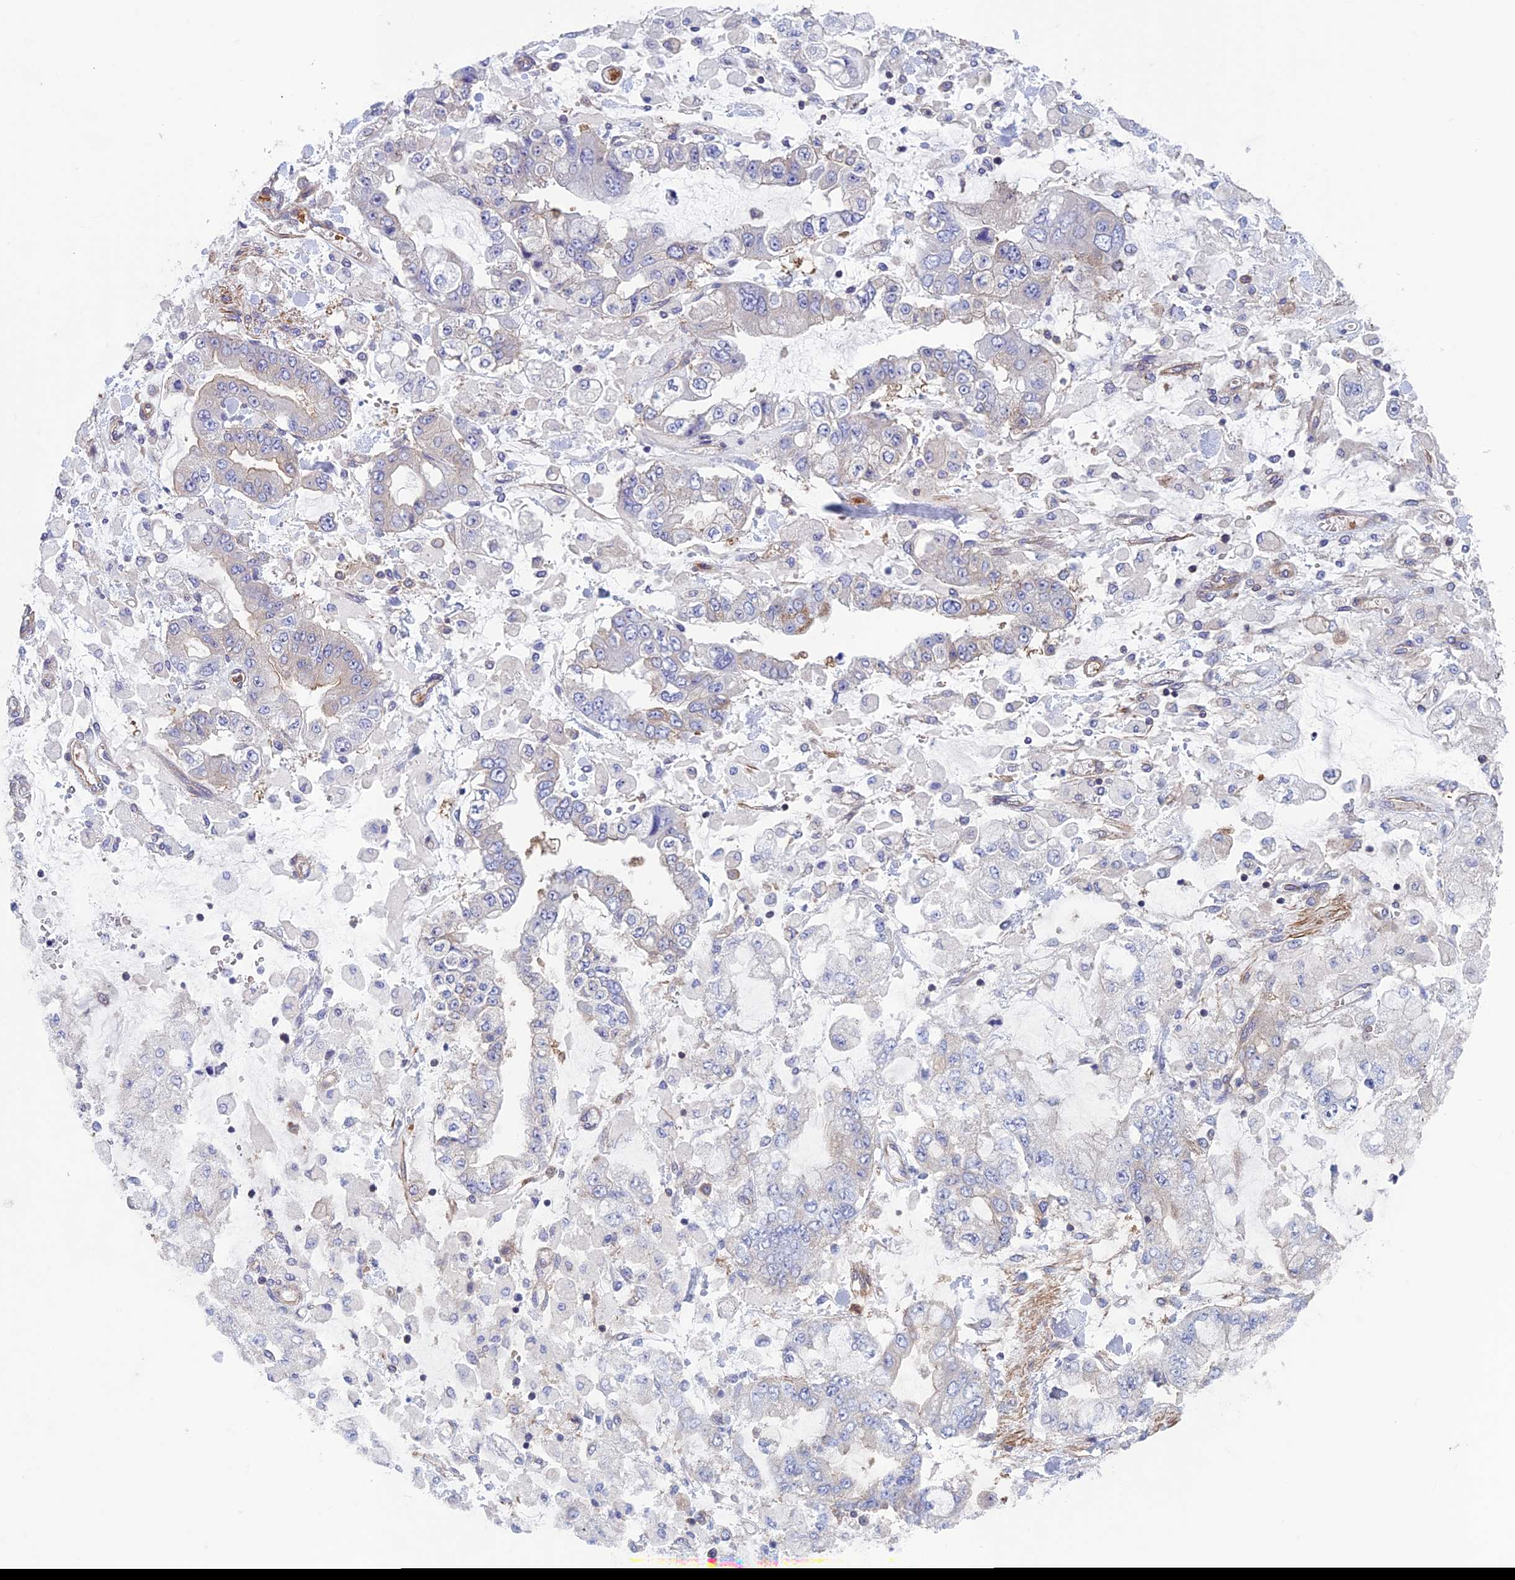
{"staining": {"intensity": "negative", "quantity": "none", "location": "none"}, "tissue": "stomach cancer", "cell_type": "Tumor cells", "image_type": "cancer", "snomed": [{"axis": "morphology", "description": "Normal tissue, NOS"}, {"axis": "morphology", "description": "Adenocarcinoma, NOS"}, {"axis": "topography", "description": "Stomach, upper"}, {"axis": "topography", "description": "Stomach"}], "caption": "Histopathology image shows no protein staining in tumor cells of stomach cancer tissue.", "gene": "DNM1L", "patient": {"sex": "male", "age": 76}}